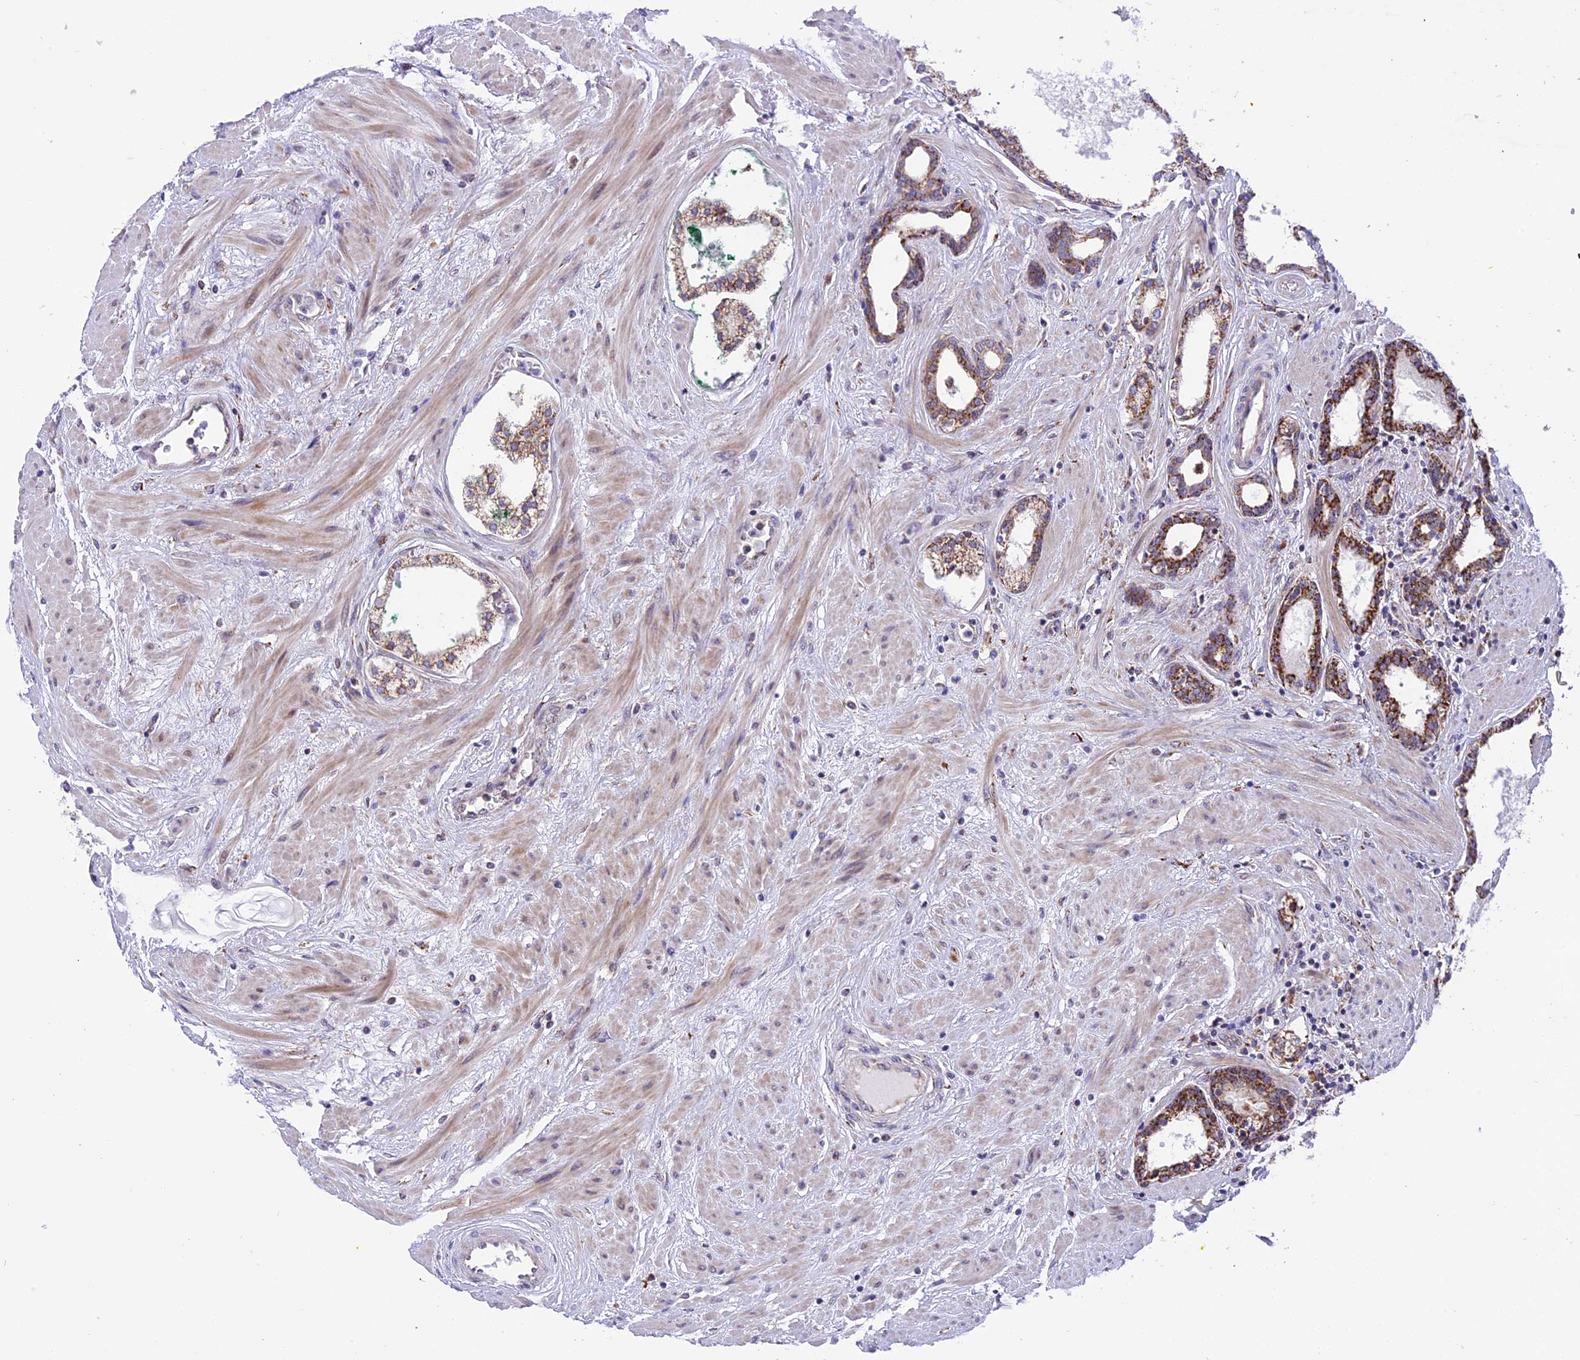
{"staining": {"intensity": "strong", "quantity": "<25%", "location": "cytoplasmic/membranous"}, "tissue": "prostate cancer", "cell_type": "Tumor cells", "image_type": "cancer", "snomed": [{"axis": "morphology", "description": "Adenocarcinoma, High grade"}, {"axis": "topography", "description": "Prostate"}], "caption": "High-grade adenocarcinoma (prostate) stained with immunohistochemistry demonstrates strong cytoplasmic/membranous expression in approximately <25% of tumor cells.", "gene": "ARMCX6", "patient": {"sex": "male", "age": 58}}